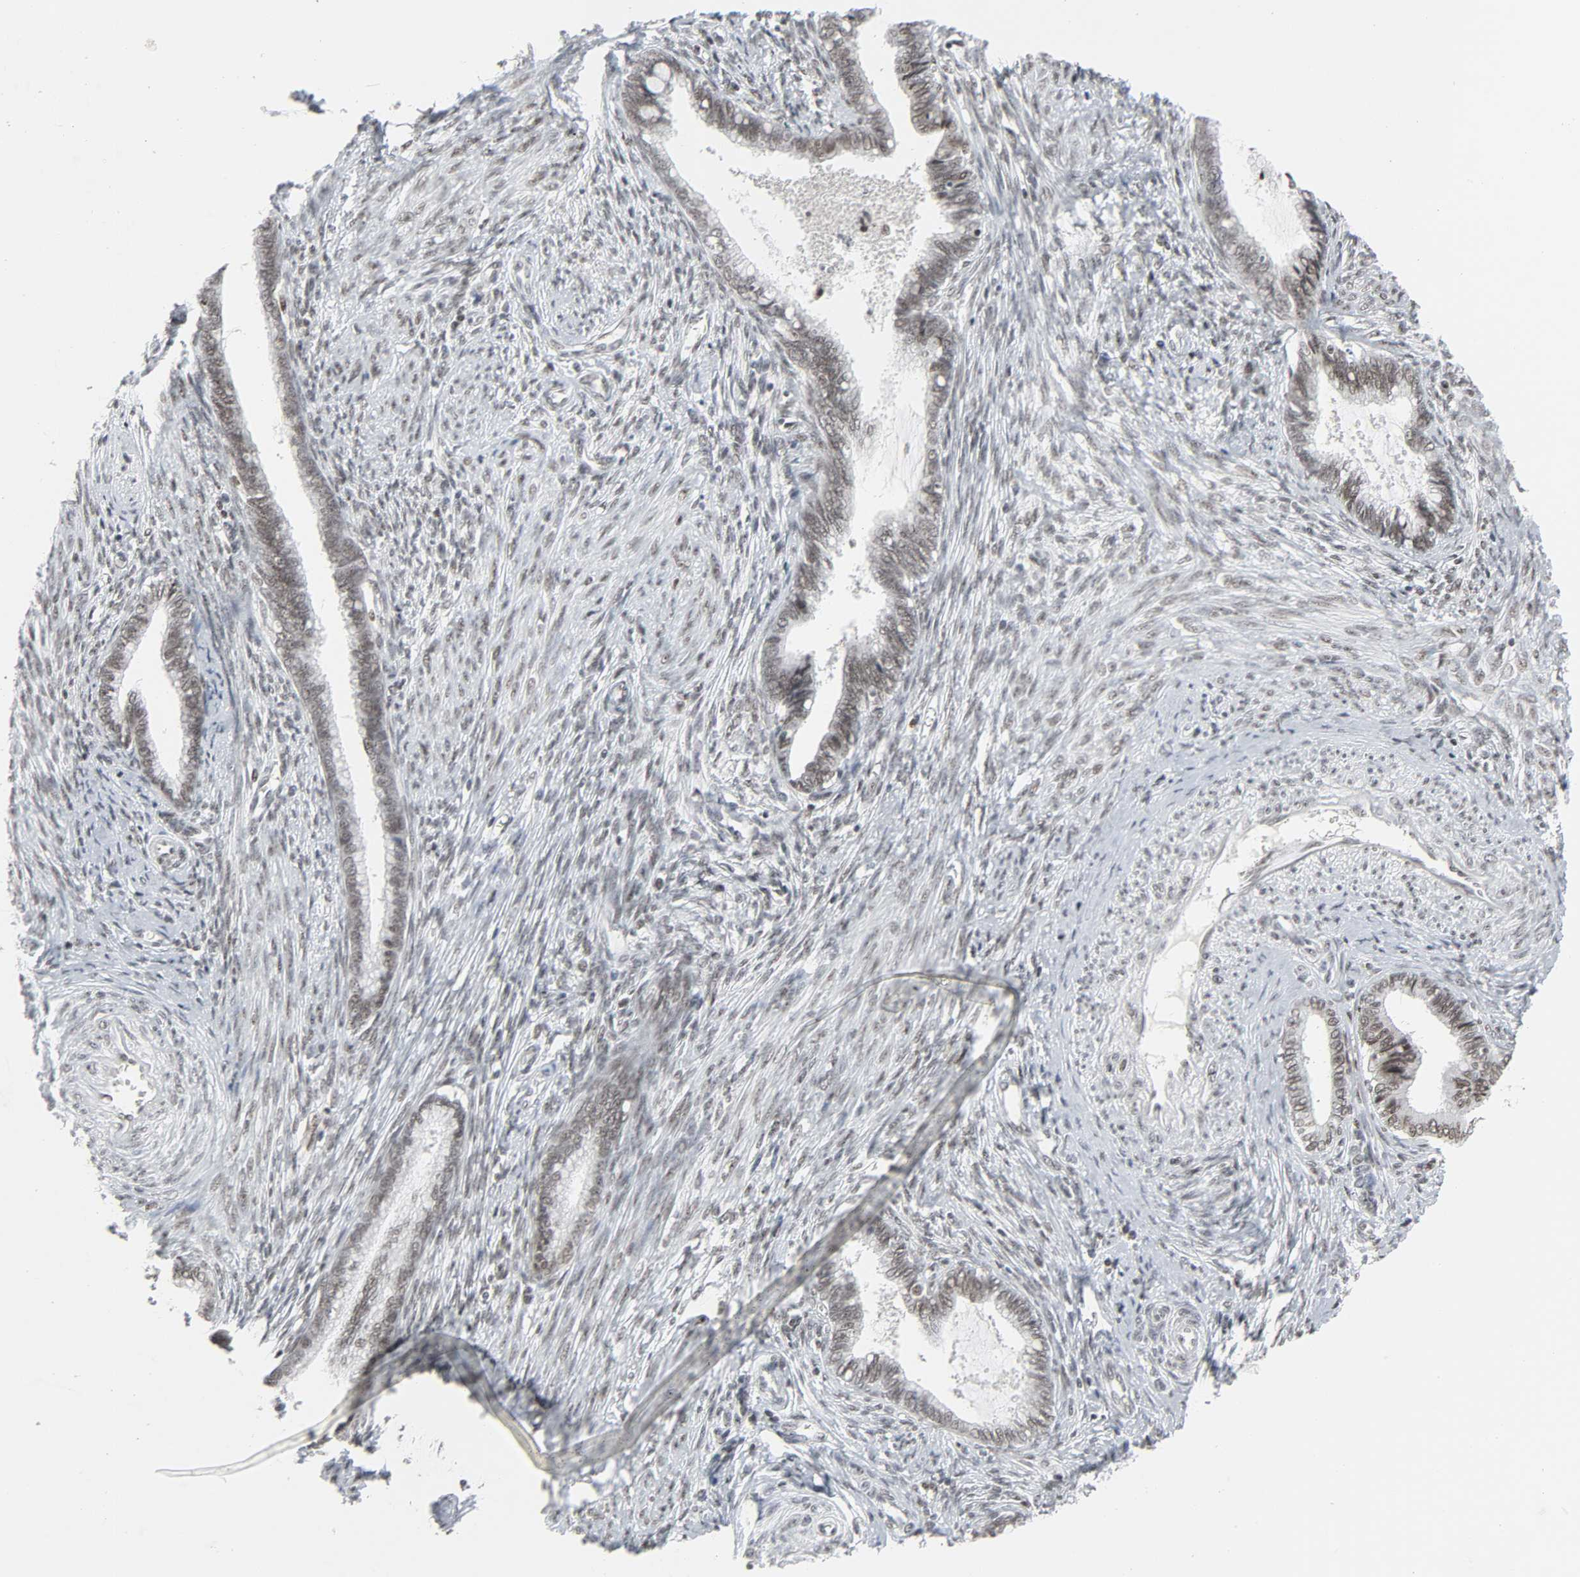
{"staining": {"intensity": "weak", "quantity": ">75%", "location": "nuclear"}, "tissue": "cervical cancer", "cell_type": "Tumor cells", "image_type": "cancer", "snomed": [{"axis": "morphology", "description": "Adenocarcinoma, NOS"}, {"axis": "topography", "description": "Cervix"}], "caption": "This is a micrograph of IHC staining of cervical cancer (adenocarcinoma), which shows weak positivity in the nuclear of tumor cells.", "gene": "CDK7", "patient": {"sex": "female", "age": 44}}